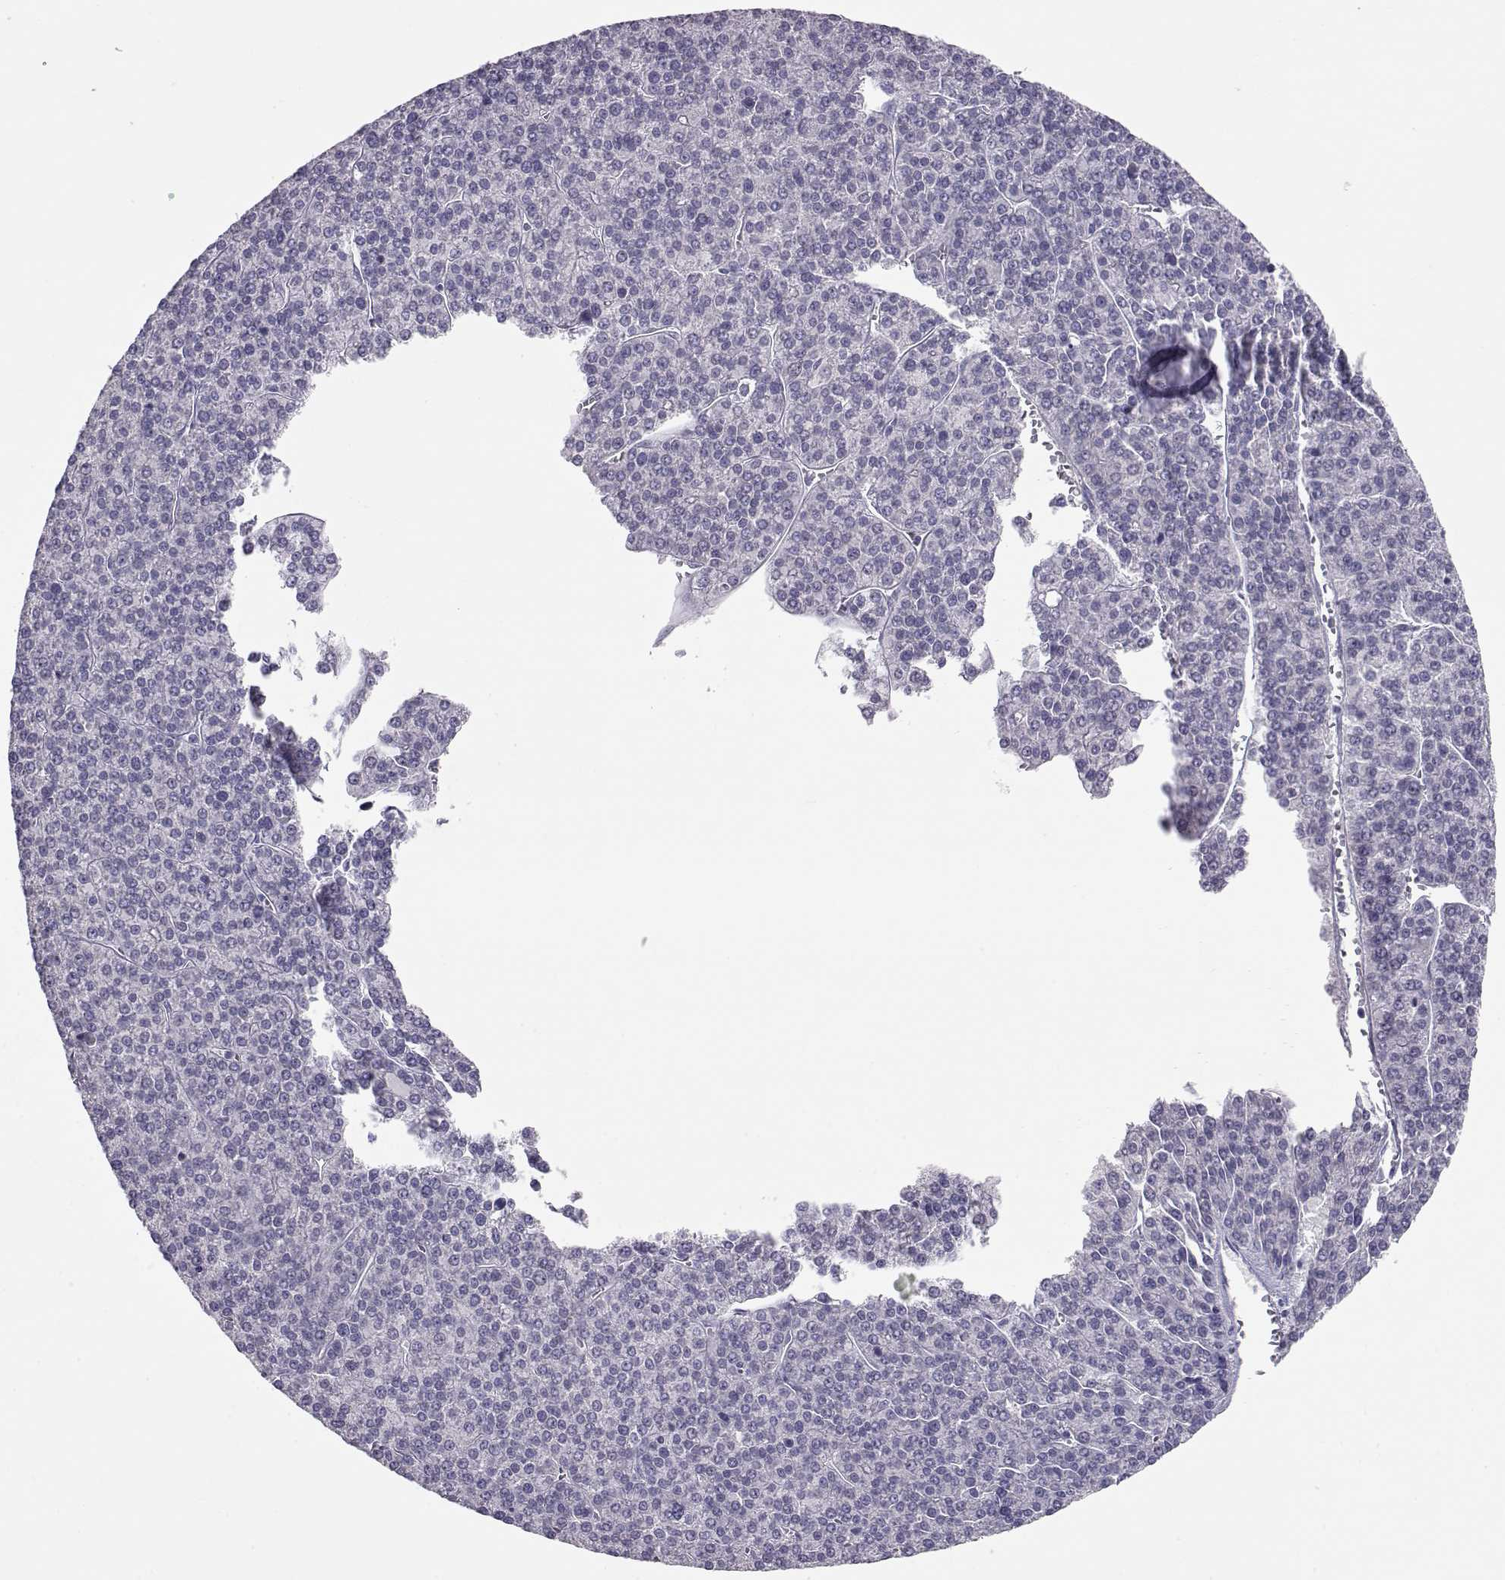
{"staining": {"intensity": "negative", "quantity": "none", "location": "none"}, "tissue": "liver cancer", "cell_type": "Tumor cells", "image_type": "cancer", "snomed": [{"axis": "morphology", "description": "Carcinoma, Hepatocellular, NOS"}, {"axis": "topography", "description": "Liver"}], "caption": "Tumor cells show no significant protein expression in liver cancer (hepatocellular carcinoma).", "gene": "LAMB3", "patient": {"sex": "female", "age": 58}}